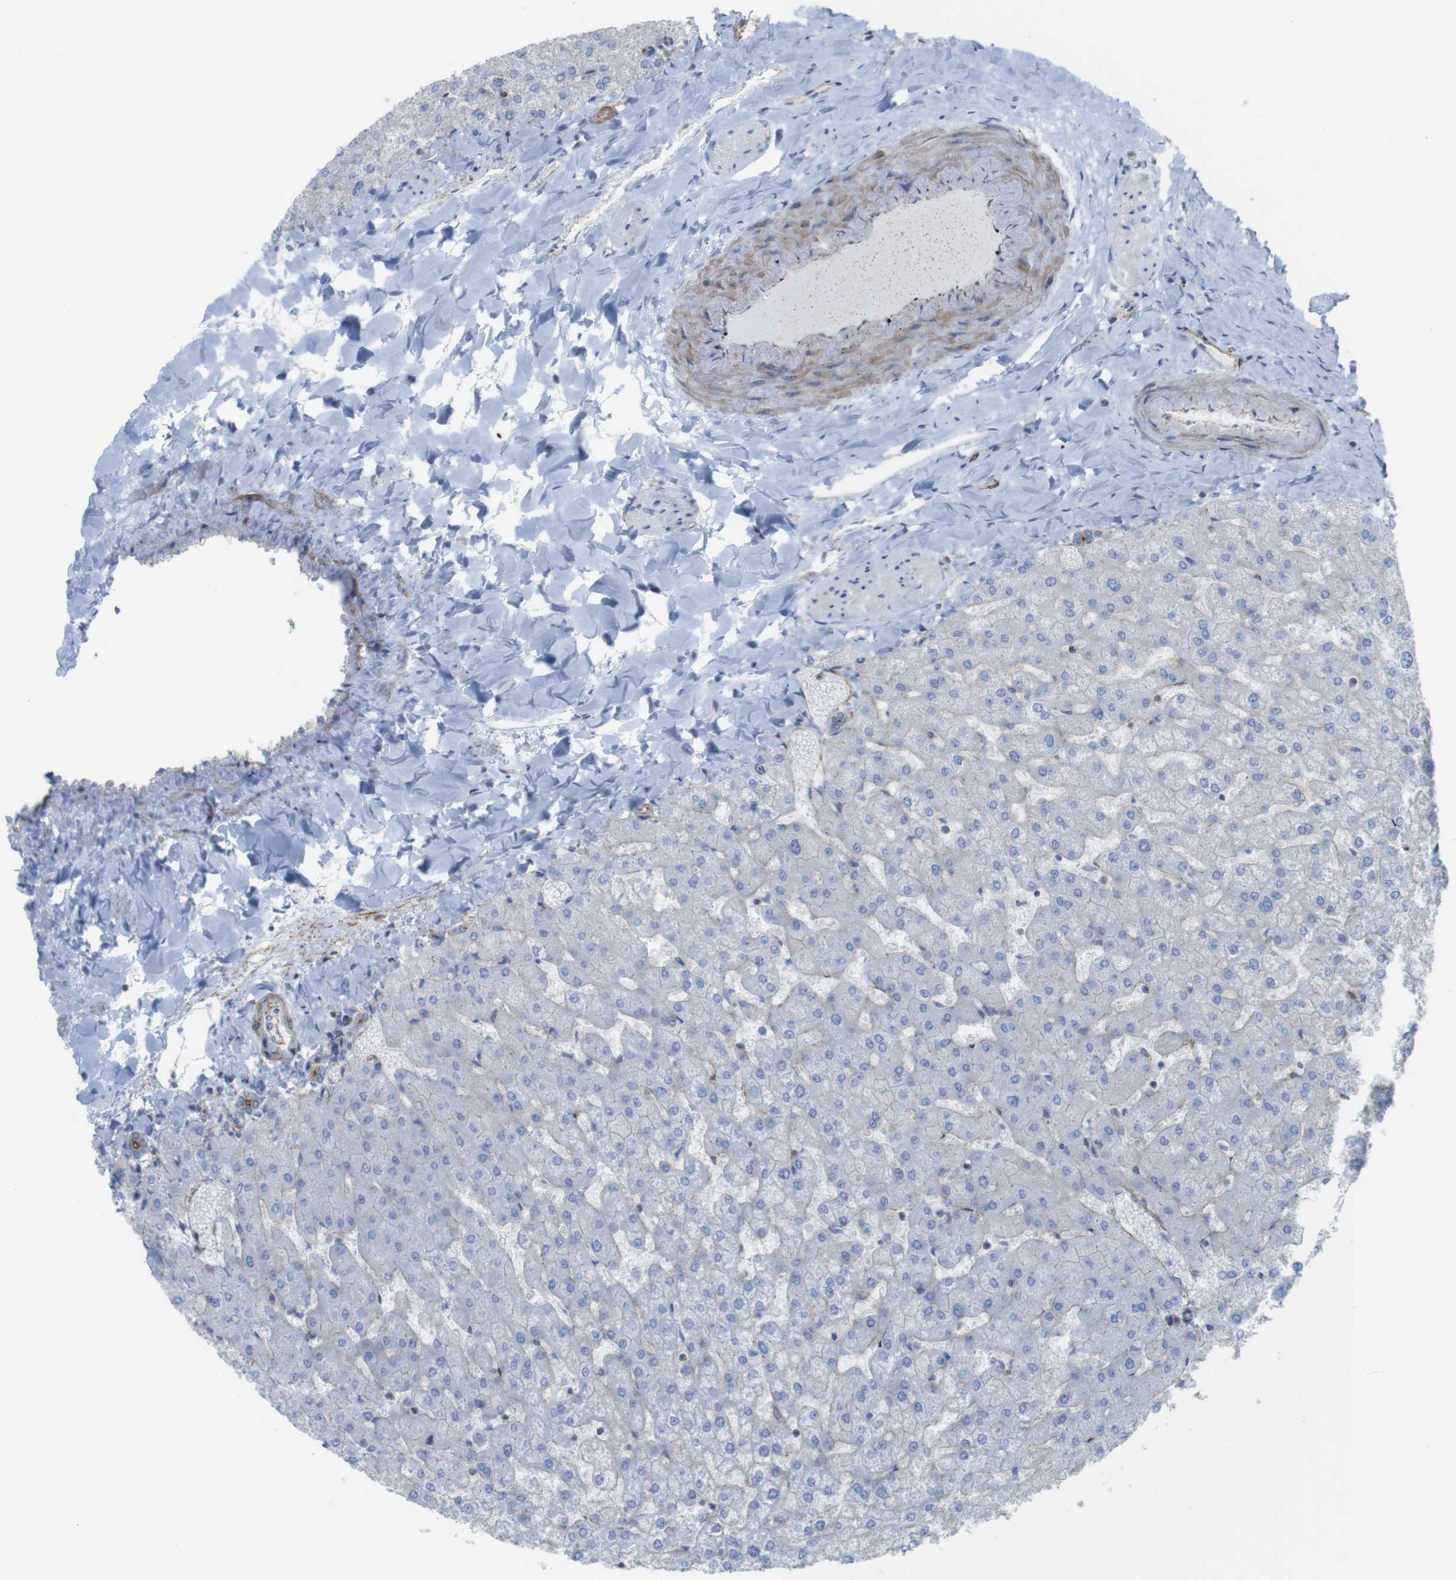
{"staining": {"intensity": "negative", "quantity": "none", "location": "none"}, "tissue": "liver", "cell_type": "Cholangiocytes", "image_type": "normal", "snomed": [{"axis": "morphology", "description": "Normal tissue, NOS"}, {"axis": "topography", "description": "Liver"}], "caption": "An immunohistochemistry (IHC) photomicrograph of benign liver is shown. There is no staining in cholangiocytes of liver. (DAB (3,3'-diaminobenzidine) immunohistochemistry (IHC) visualized using brightfield microscopy, high magnification).", "gene": "PREX2", "patient": {"sex": "female", "age": 32}}